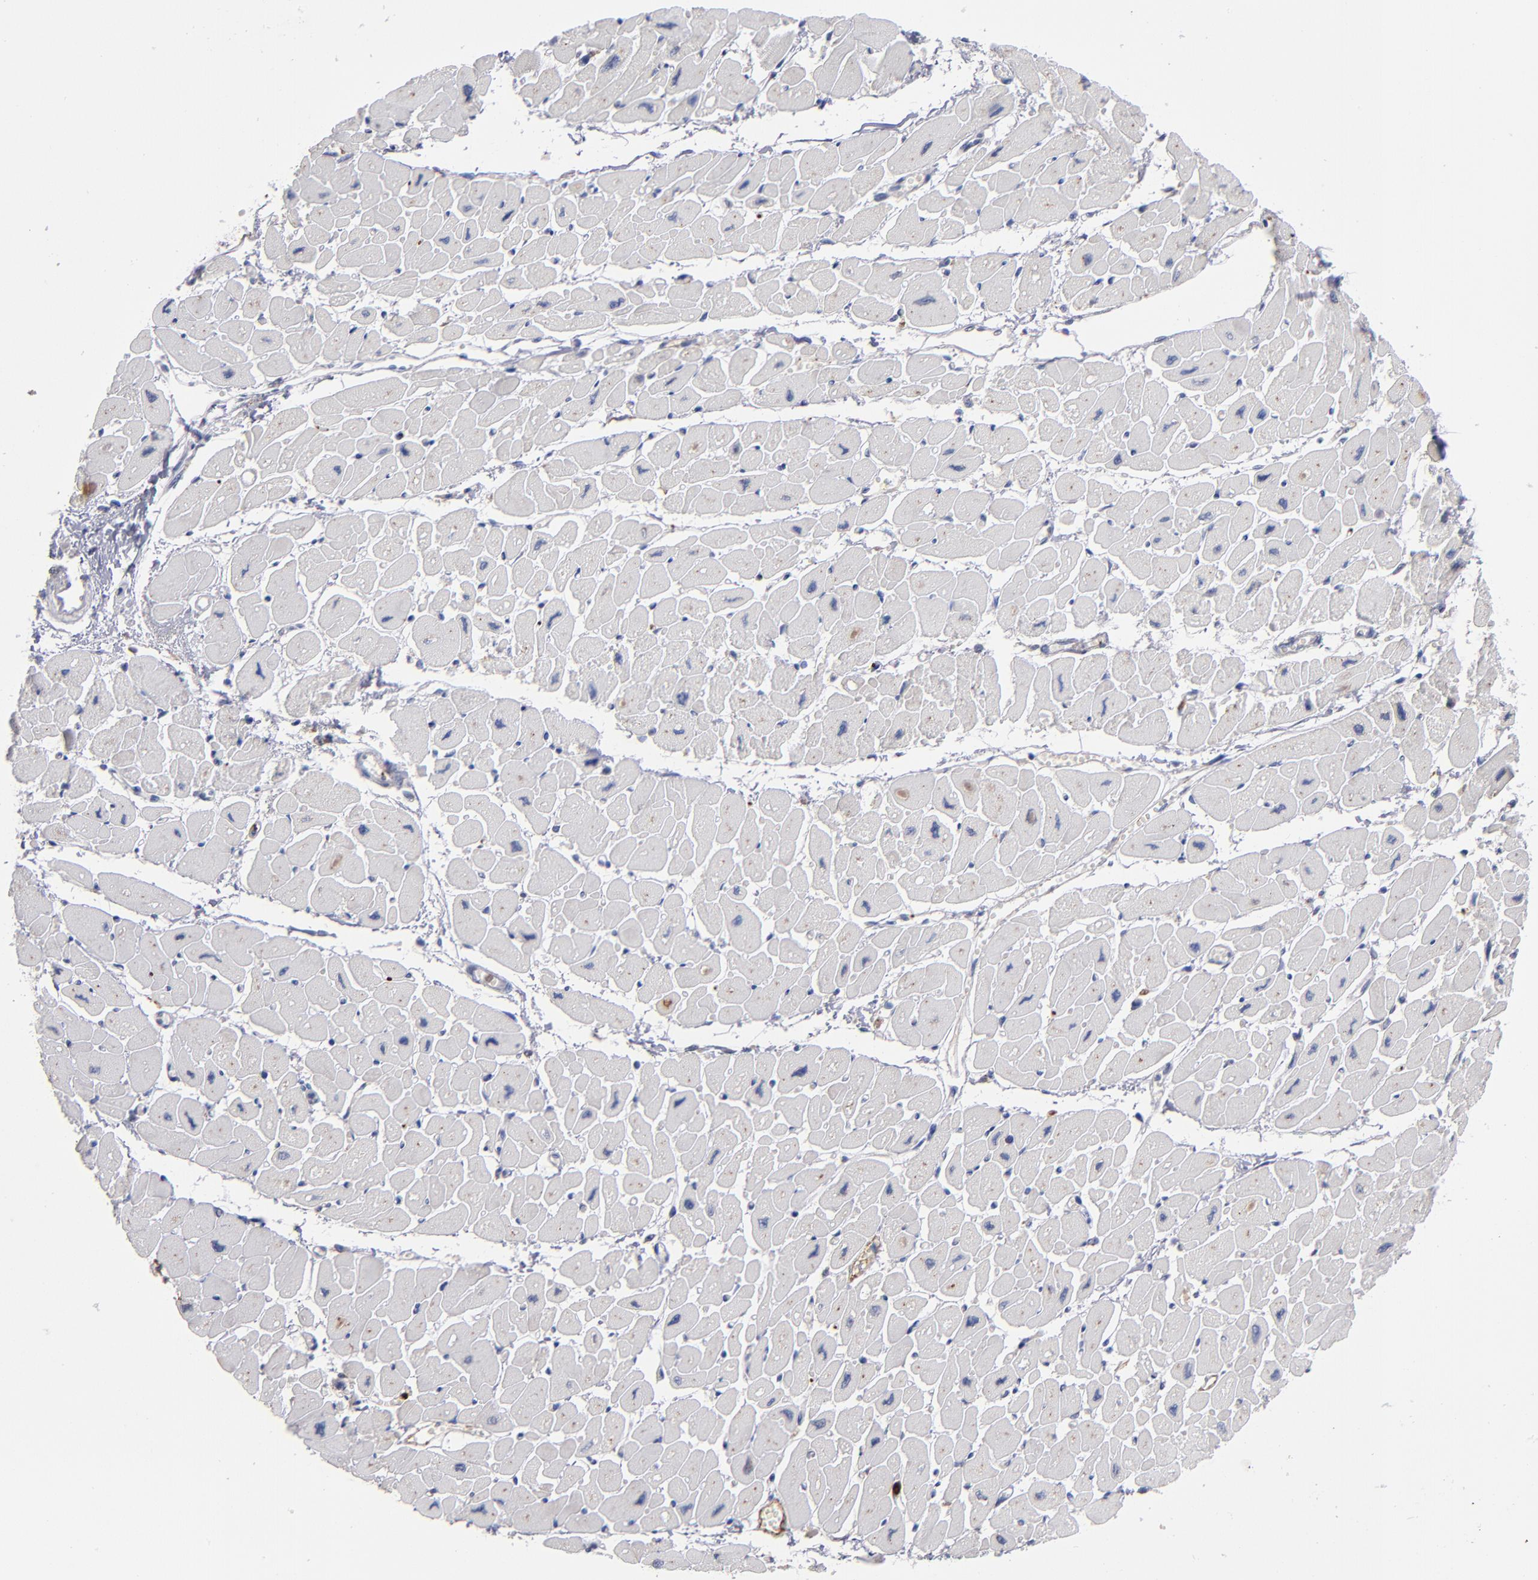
{"staining": {"intensity": "negative", "quantity": "none", "location": "none"}, "tissue": "heart muscle", "cell_type": "Cardiomyocytes", "image_type": "normal", "snomed": [{"axis": "morphology", "description": "Normal tissue, NOS"}, {"axis": "topography", "description": "Heart"}], "caption": "There is no significant staining in cardiomyocytes of heart muscle. (DAB (3,3'-diaminobenzidine) immunohistochemistry visualized using brightfield microscopy, high magnification).", "gene": "SELP", "patient": {"sex": "female", "age": 54}}